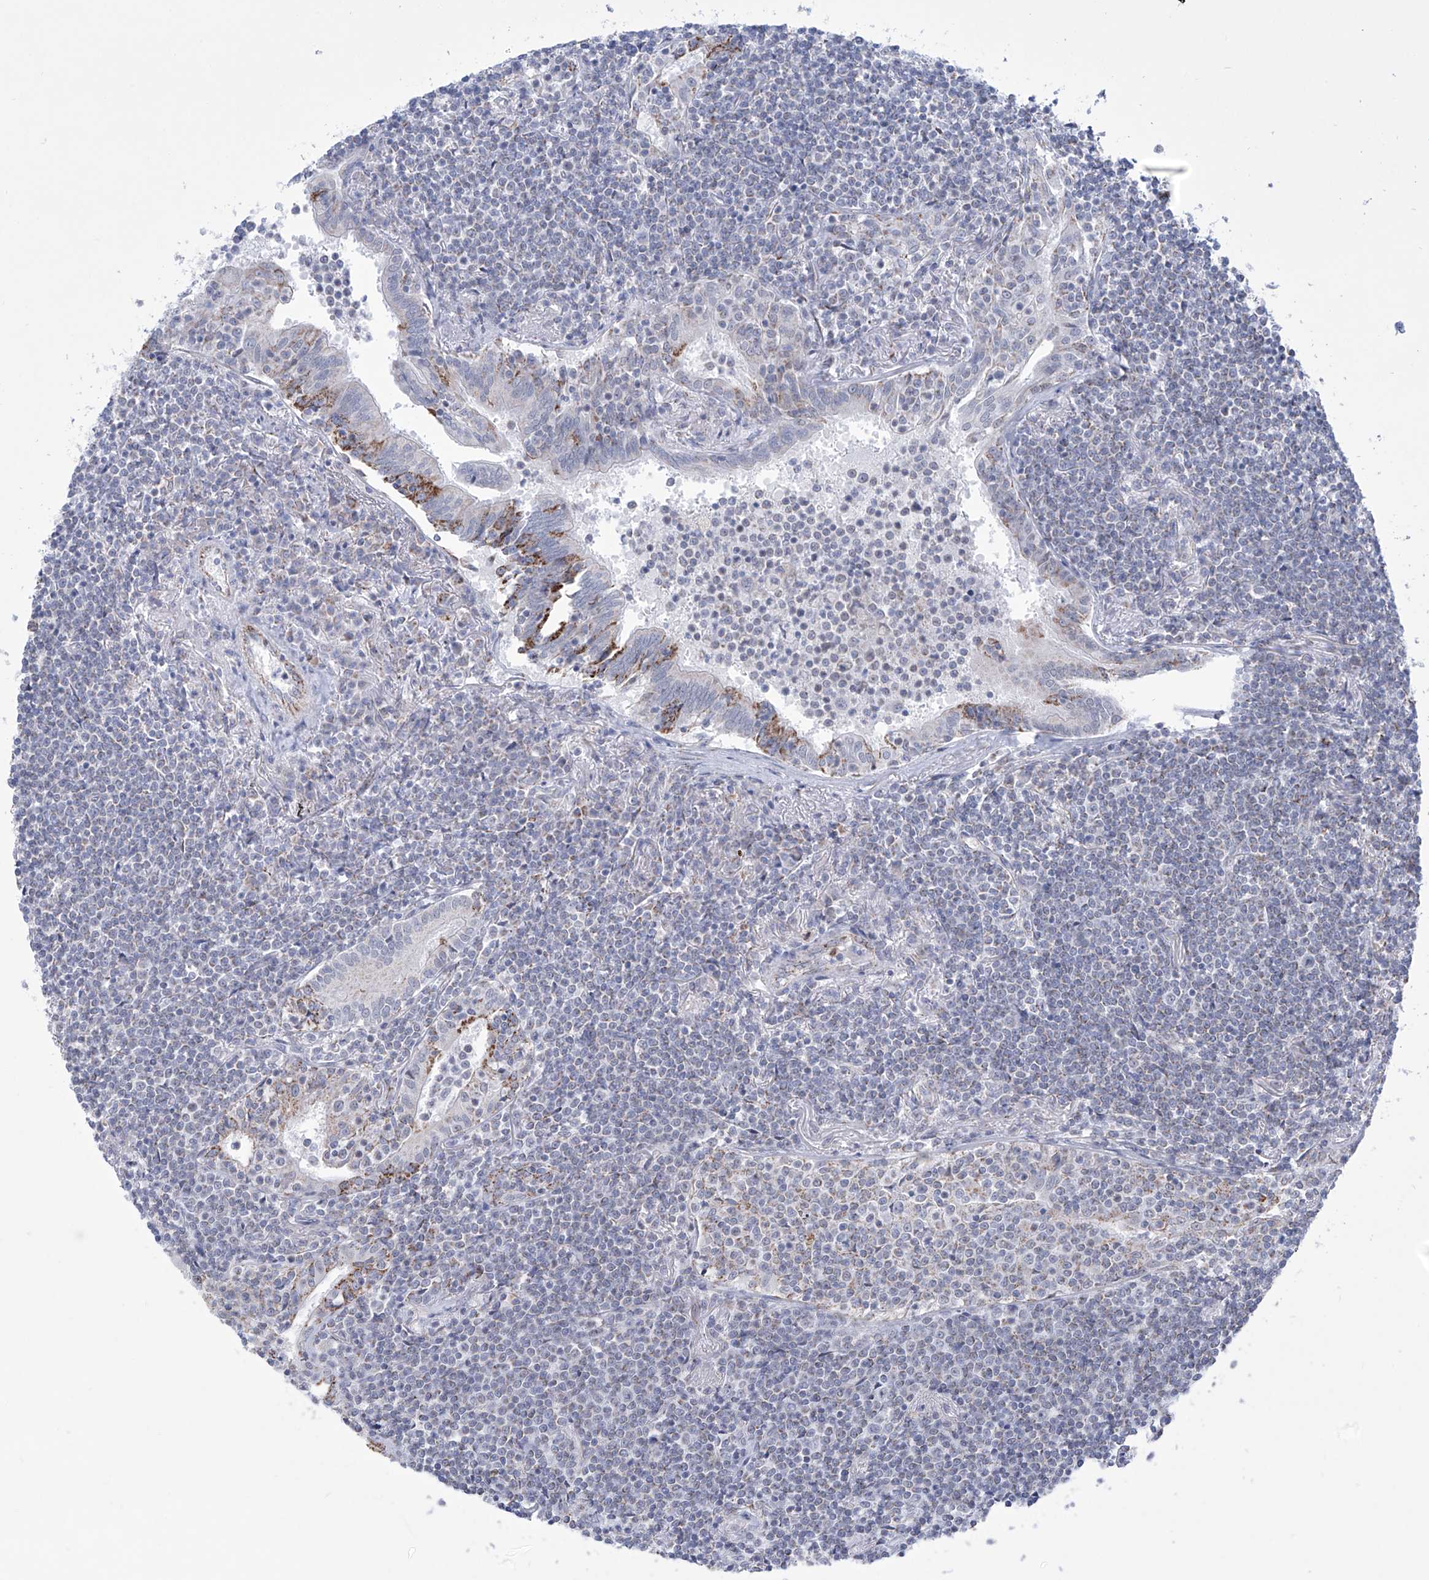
{"staining": {"intensity": "negative", "quantity": "none", "location": "none"}, "tissue": "lymphoma", "cell_type": "Tumor cells", "image_type": "cancer", "snomed": [{"axis": "morphology", "description": "Malignant lymphoma, non-Hodgkin's type, Low grade"}, {"axis": "topography", "description": "Lung"}], "caption": "DAB immunohistochemical staining of human lymphoma reveals no significant staining in tumor cells. (DAB immunohistochemistry visualized using brightfield microscopy, high magnification).", "gene": "ALDH6A1", "patient": {"sex": "female", "age": 71}}